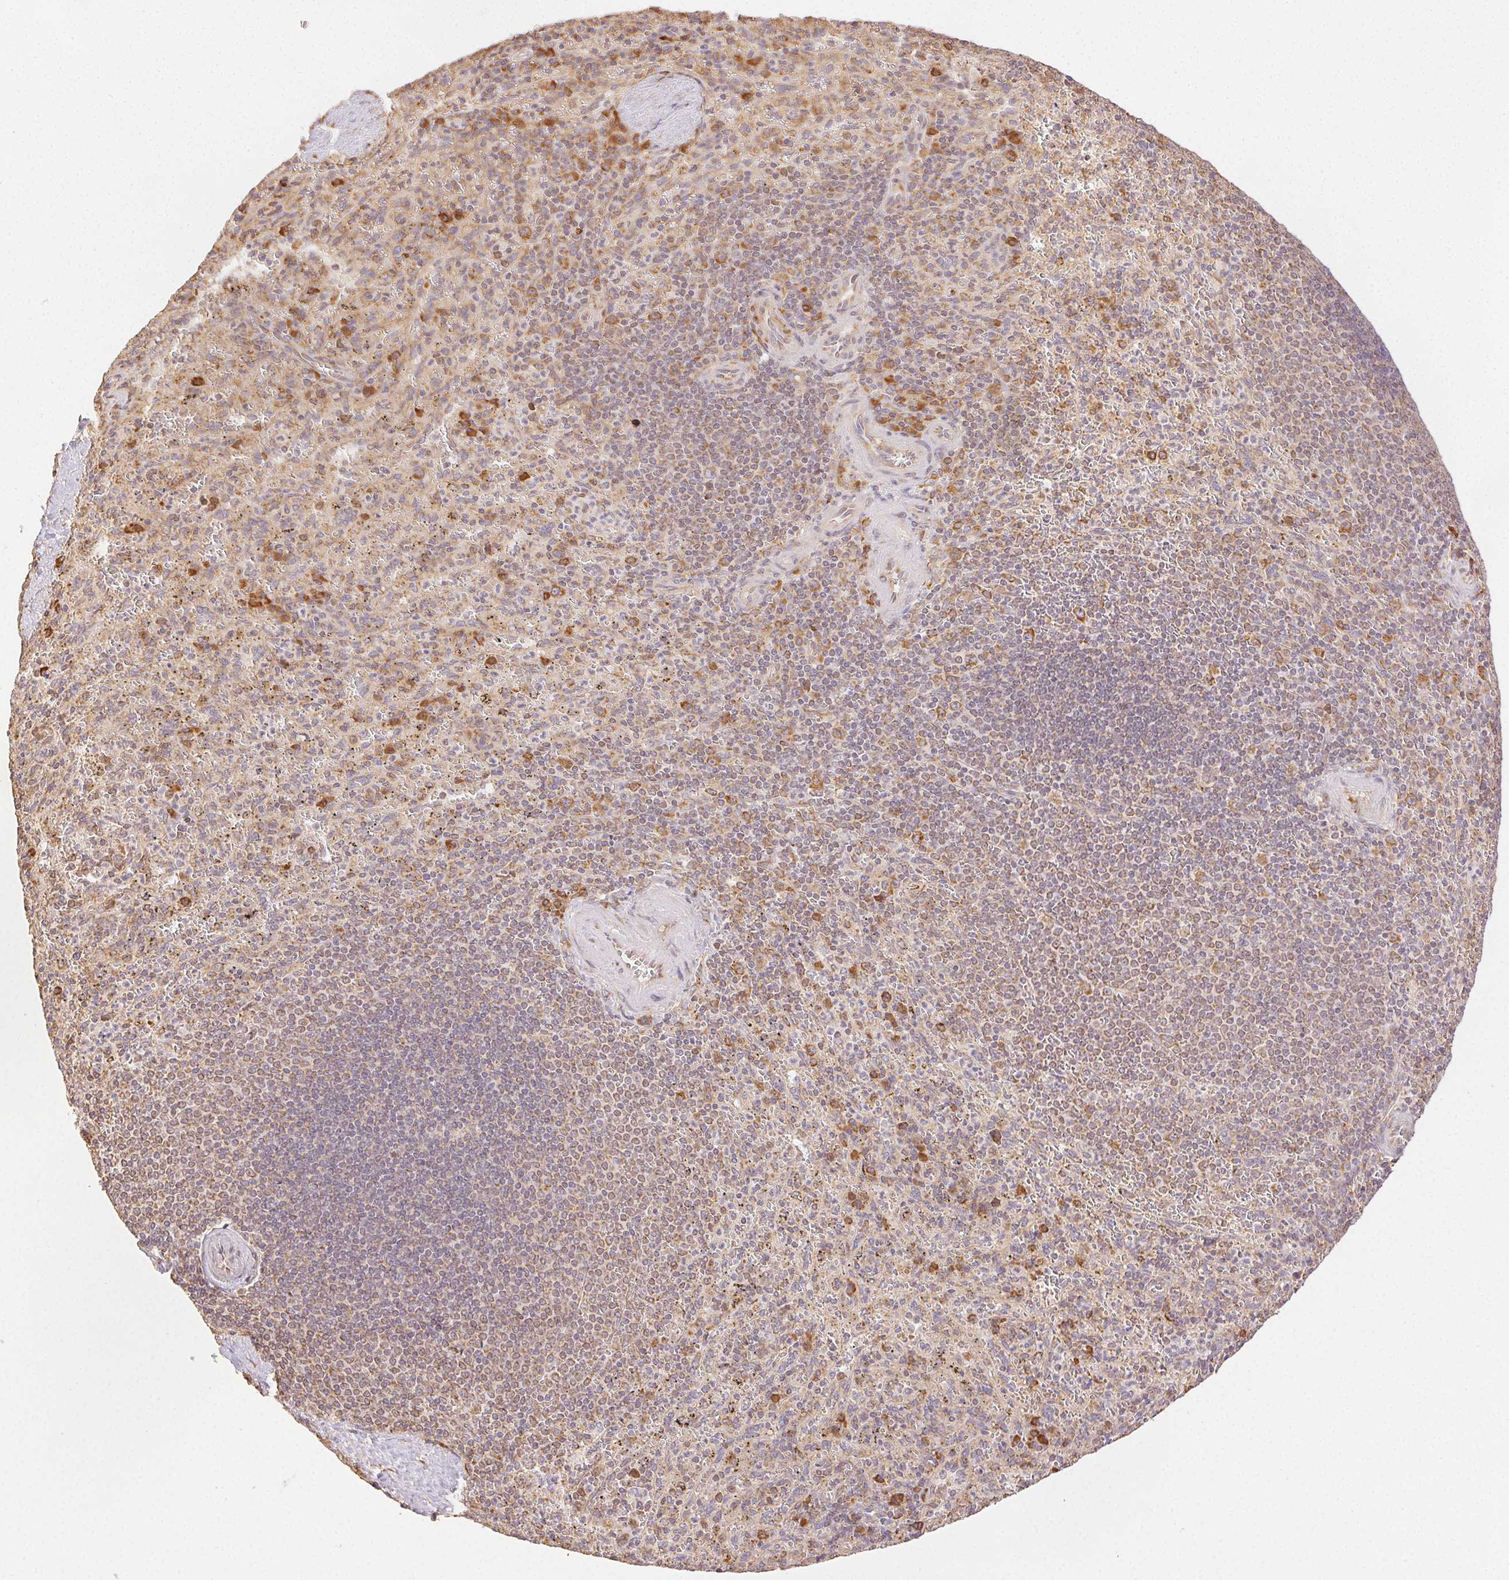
{"staining": {"intensity": "moderate", "quantity": "<25%", "location": "cytoplasmic/membranous"}, "tissue": "spleen", "cell_type": "Cells in red pulp", "image_type": "normal", "snomed": [{"axis": "morphology", "description": "Normal tissue, NOS"}, {"axis": "topography", "description": "Spleen"}], "caption": "Protein analysis of normal spleen demonstrates moderate cytoplasmic/membranous expression in approximately <25% of cells in red pulp.", "gene": "ENTREP1", "patient": {"sex": "male", "age": 57}}